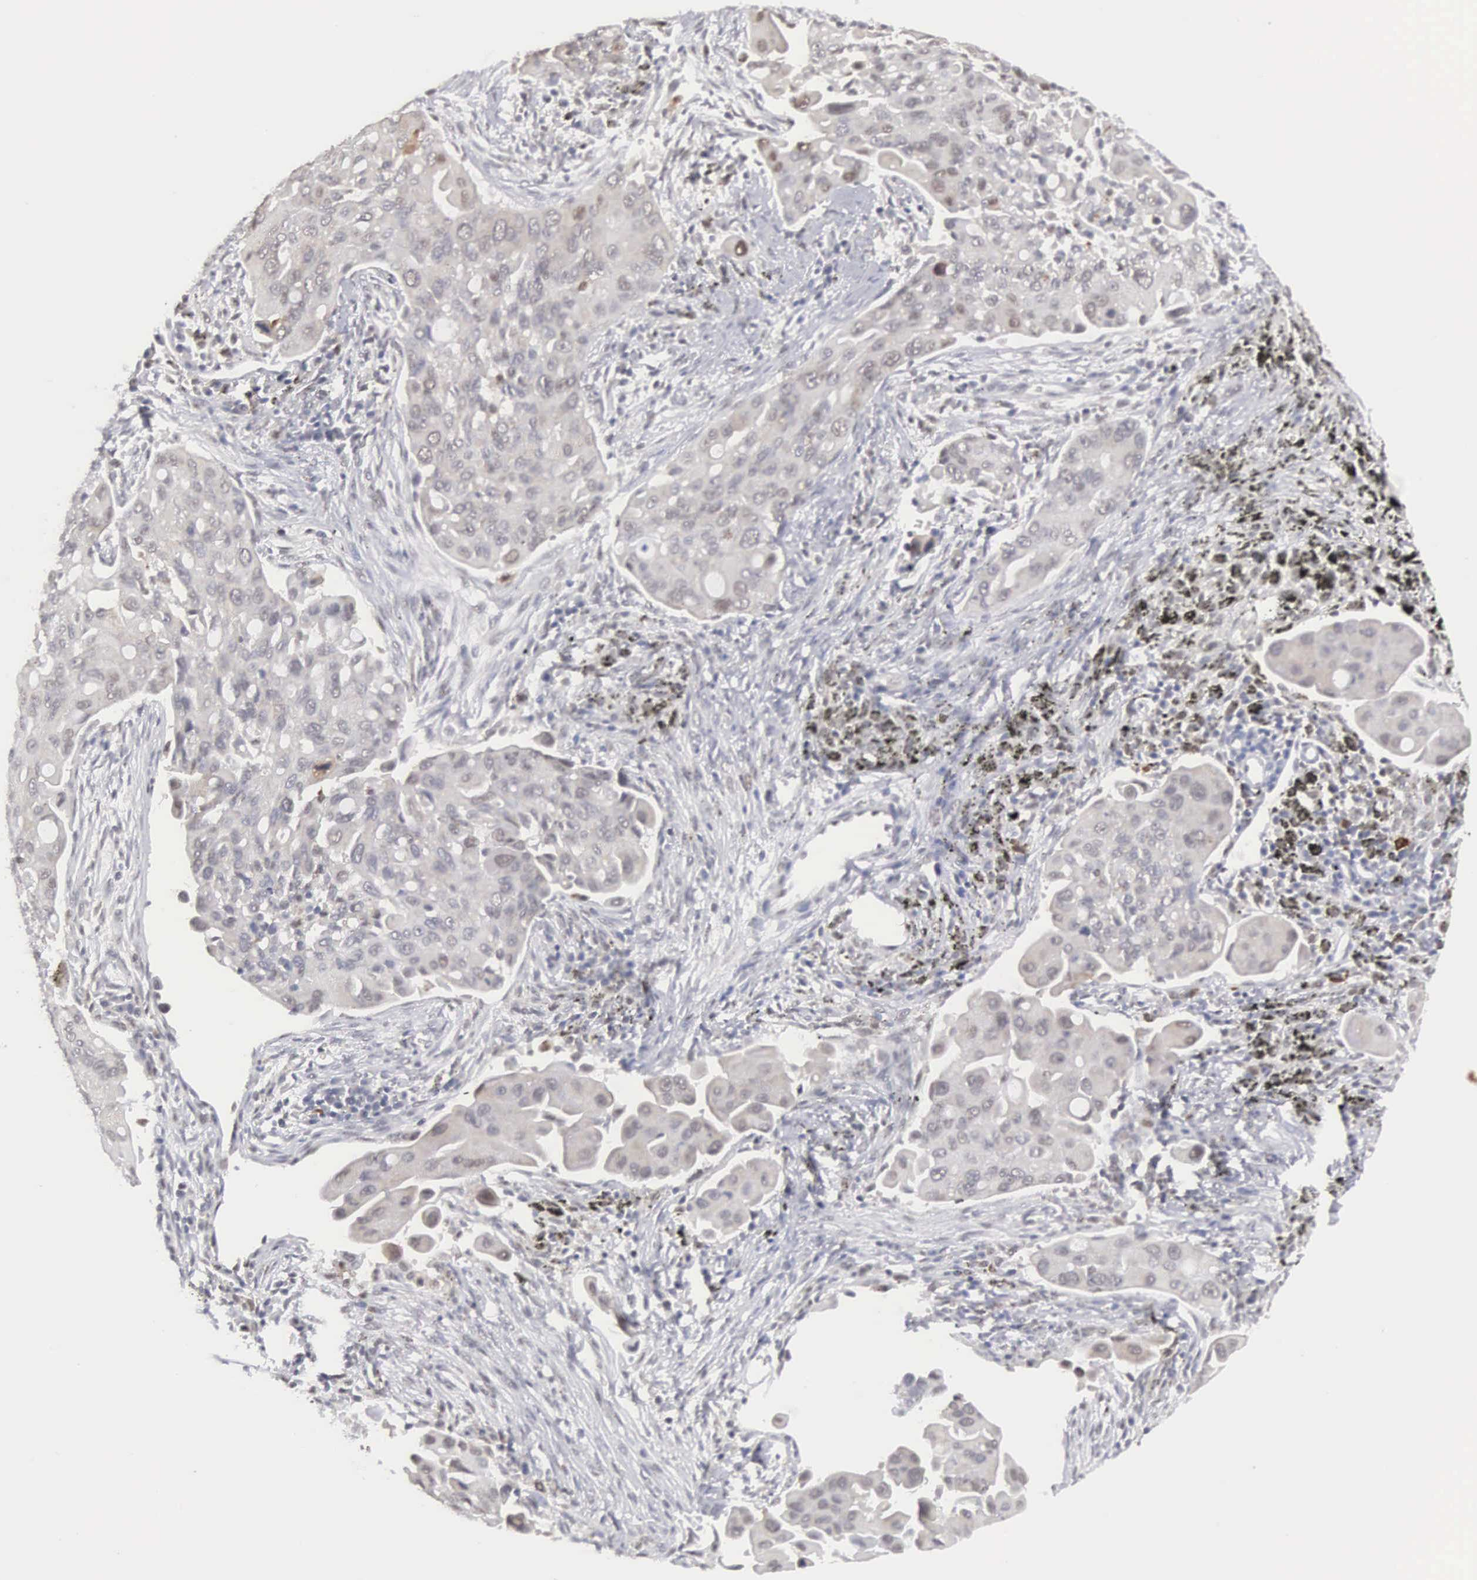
{"staining": {"intensity": "weak", "quantity": "<25%", "location": "cytoplasmic/membranous,nuclear"}, "tissue": "lung cancer", "cell_type": "Tumor cells", "image_type": "cancer", "snomed": [{"axis": "morphology", "description": "Adenocarcinoma, NOS"}, {"axis": "topography", "description": "Lung"}], "caption": "Protein analysis of adenocarcinoma (lung) exhibits no significant positivity in tumor cells.", "gene": "MNAT1", "patient": {"sex": "male", "age": 68}}